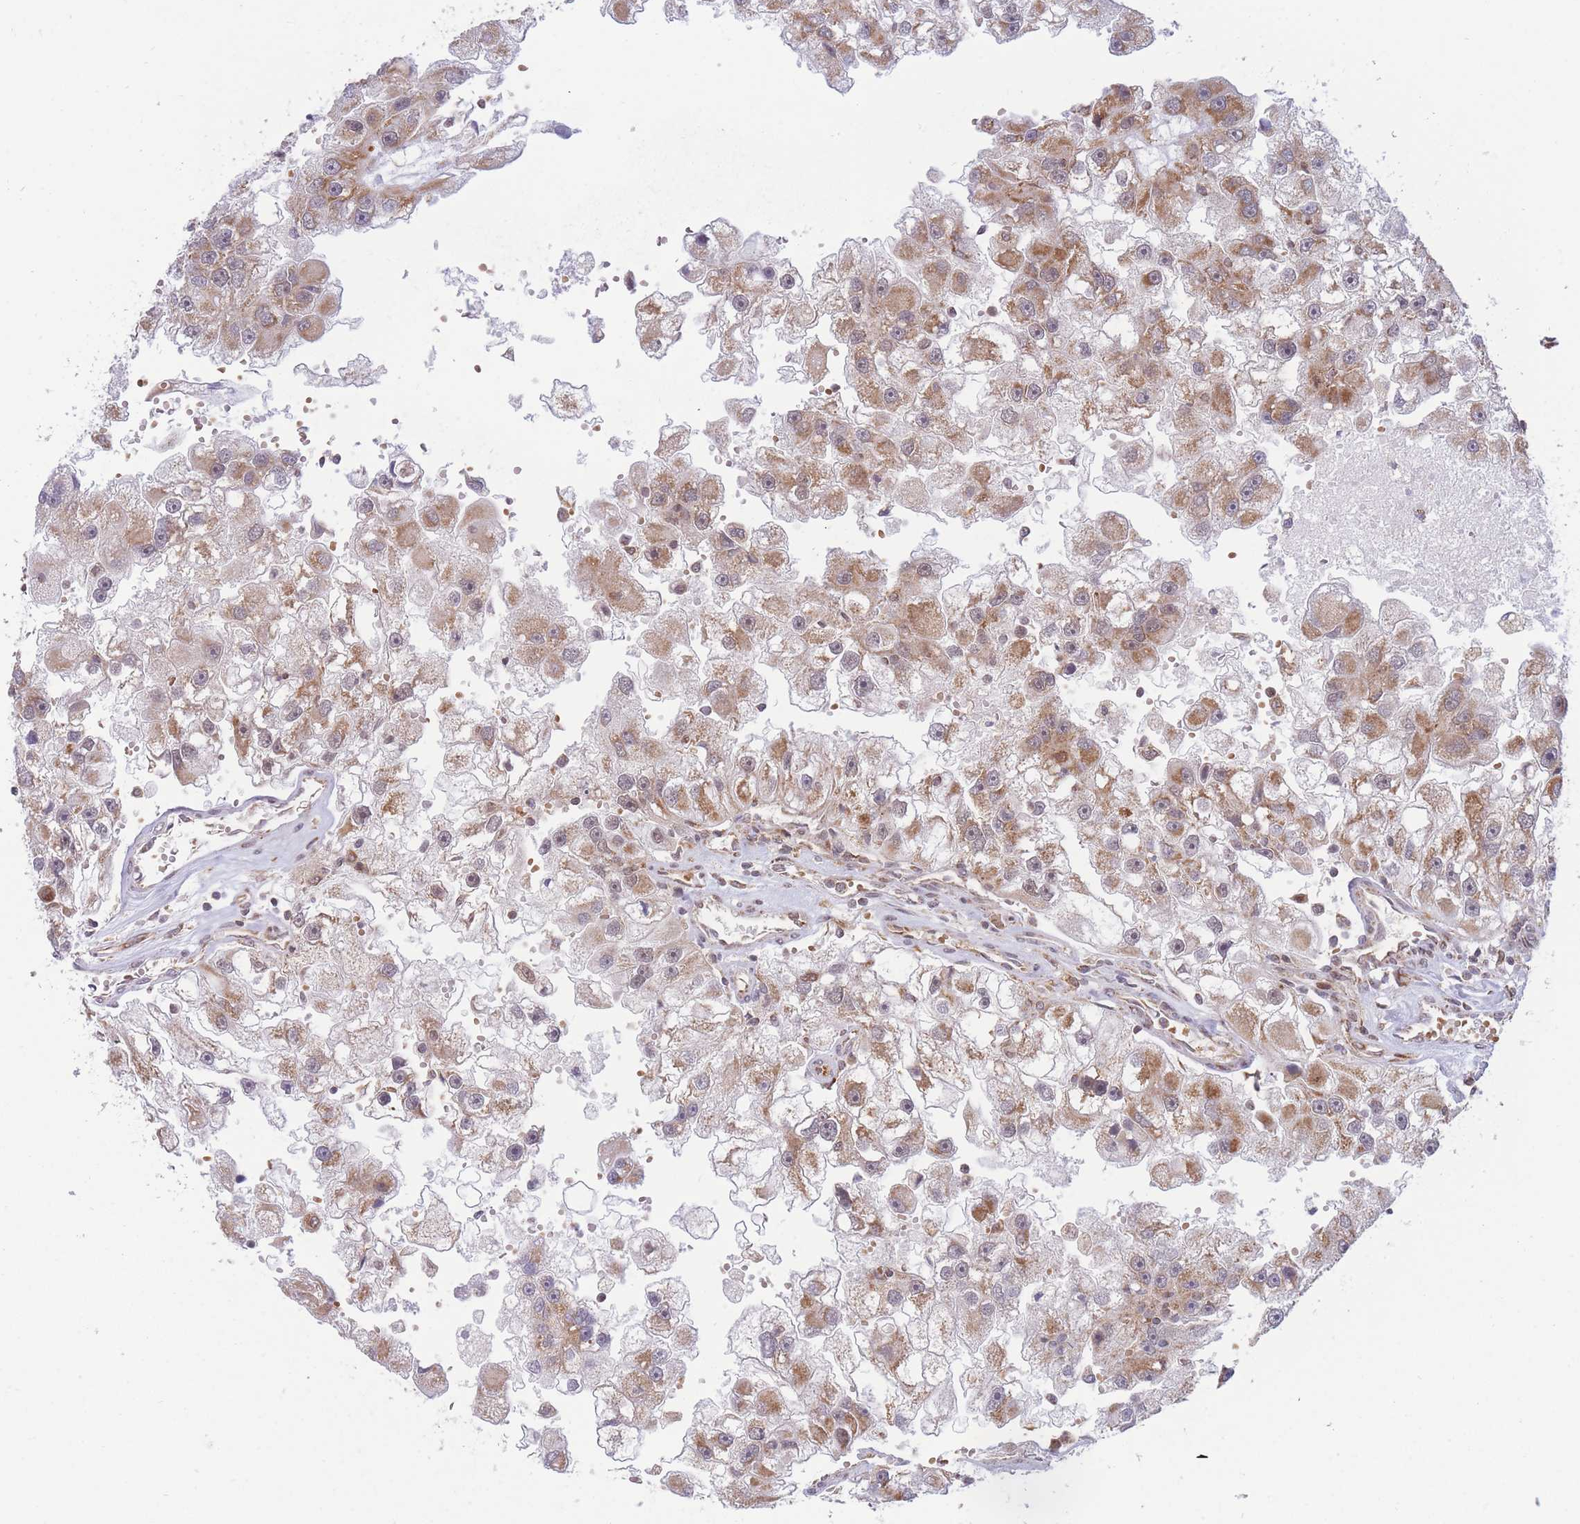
{"staining": {"intensity": "moderate", "quantity": ">75%", "location": "cytoplasmic/membranous"}, "tissue": "renal cancer", "cell_type": "Tumor cells", "image_type": "cancer", "snomed": [{"axis": "morphology", "description": "Adenocarcinoma, NOS"}, {"axis": "topography", "description": "Kidney"}], "caption": "Immunohistochemical staining of human renal cancer (adenocarcinoma) demonstrates moderate cytoplasmic/membranous protein staining in approximately >75% of tumor cells.", "gene": "BOD1L1", "patient": {"sex": "male", "age": 63}}